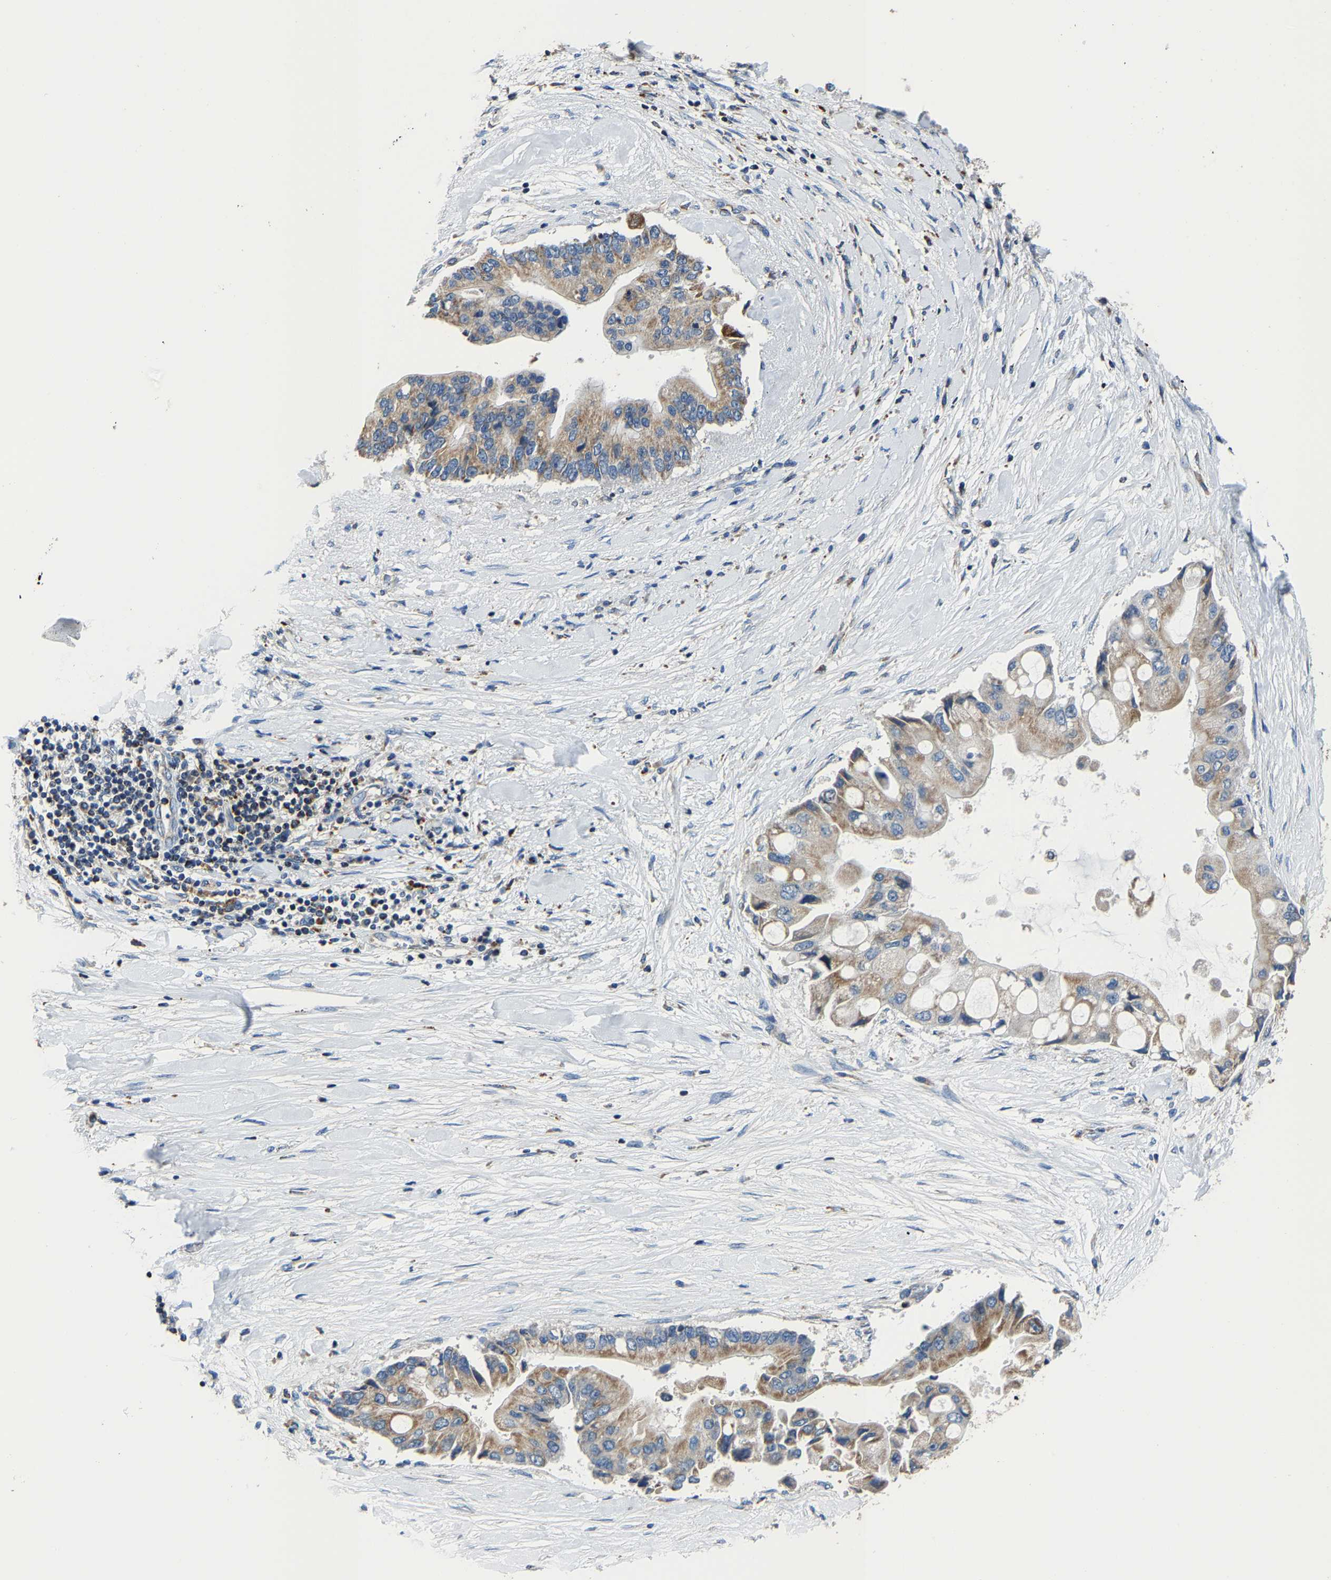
{"staining": {"intensity": "moderate", "quantity": ">75%", "location": "cytoplasmic/membranous"}, "tissue": "liver cancer", "cell_type": "Tumor cells", "image_type": "cancer", "snomed": [{"axis": "morphology", "description": "Cholangiocarcinoma"}, {"axis": "topography", "description": "Liver"}], "caption": "Moderate cytoplasmic/membranous protein expression is present in approximately >75% of tumor cells in liver cancer. Nuclei are stained in blue.", "gene": "AGK", "patient": {"sex": "male", "age": 50}}